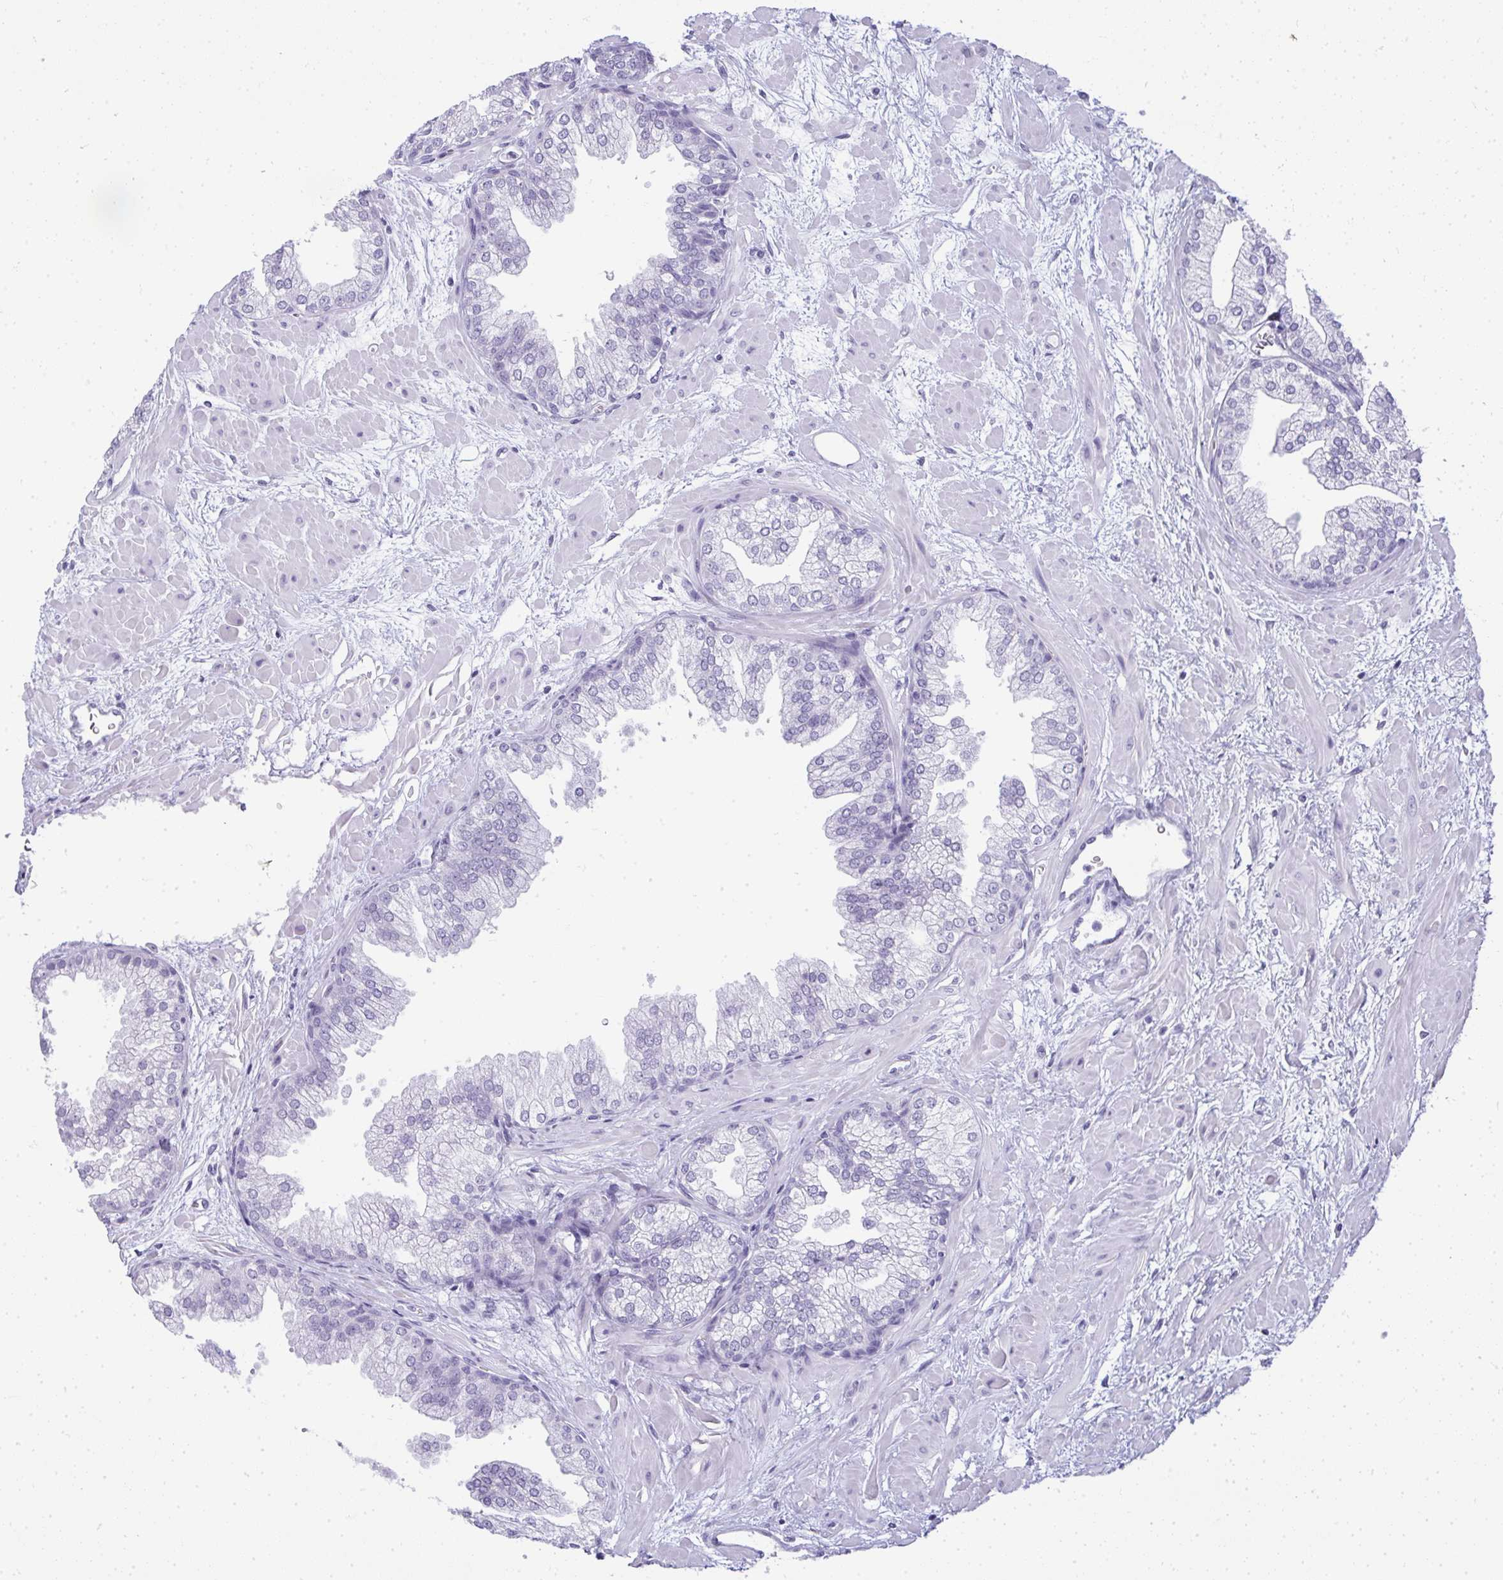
{"staining": {"intensity": "negative", "quantity": "none", "location": "none"}, "tissue": "prostate", "cell_type": "Glandular cells", "image_type": "normal", "snomed": [{"axis": "morphology", "description": "Normal tissue, NOS"}, {"axis": "topography", "description": "Prostate"}], "caption": "Immunohistochemical staining of unremarkable prostate reveals no significant staining in glandular cells.", "gene": "PLA2G1B", "patient": {"sex": "male", "age": 37}}